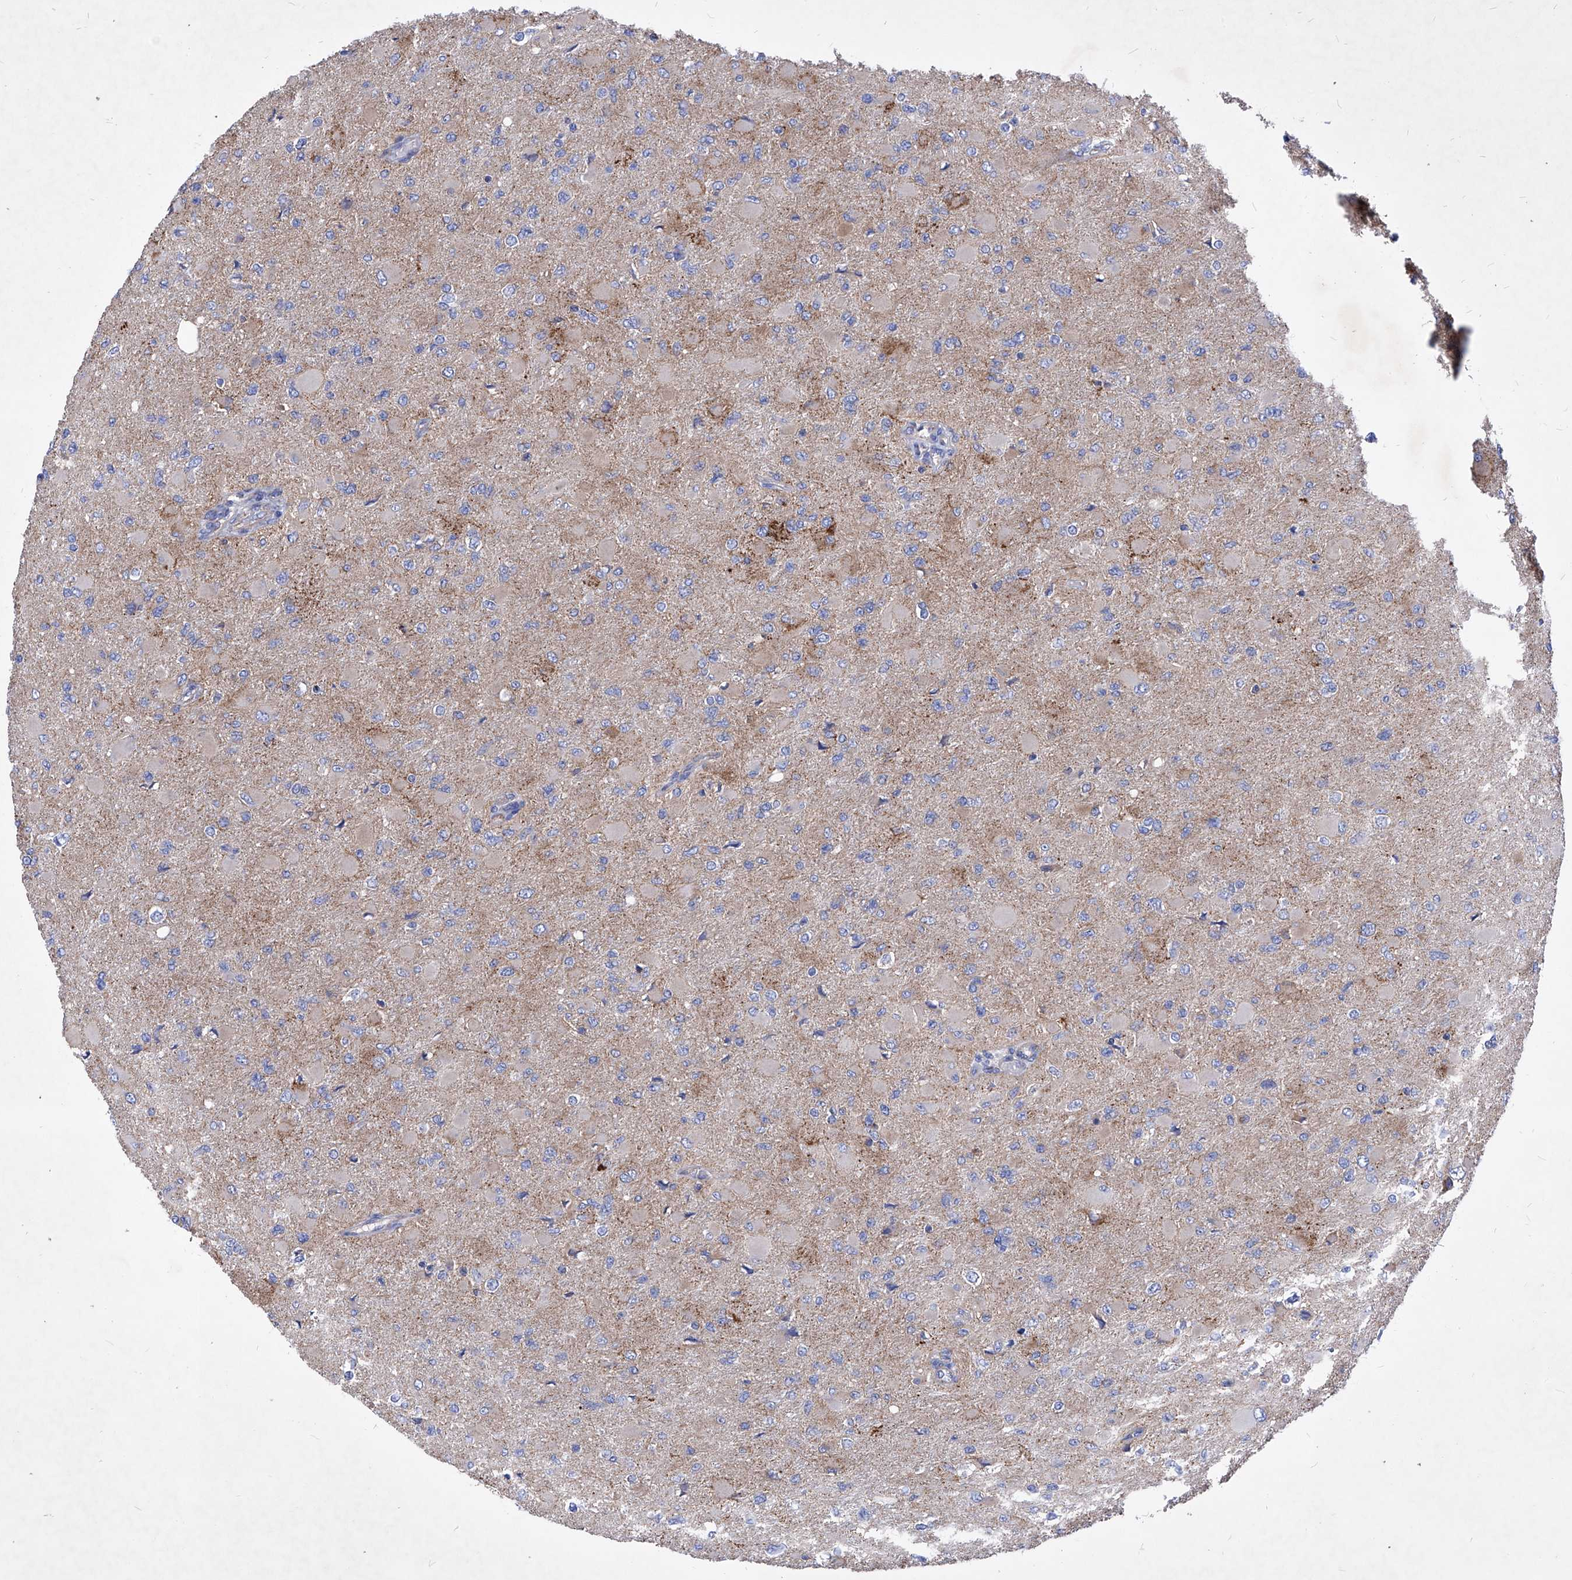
{"staining": {"intensity": "negative", "quantity": "none", "location": "none"}, "tissue": "glioma", "cell_type": "Tumor cells", "image_type": "cancer", "snomed": [{"axis": "morphology", "description": "Glioma, malignant, High grade"}, {"axis": "topography", "description": "Cerebral cortex"}], "caption": "Image shows no protein staining in tumor cells of glioma tissue. (DAB (3,3'-diaminobenzidine) IHC, high magnification).", "gene": "HRNR", "patient": {"sex": "female", "age": 36}}